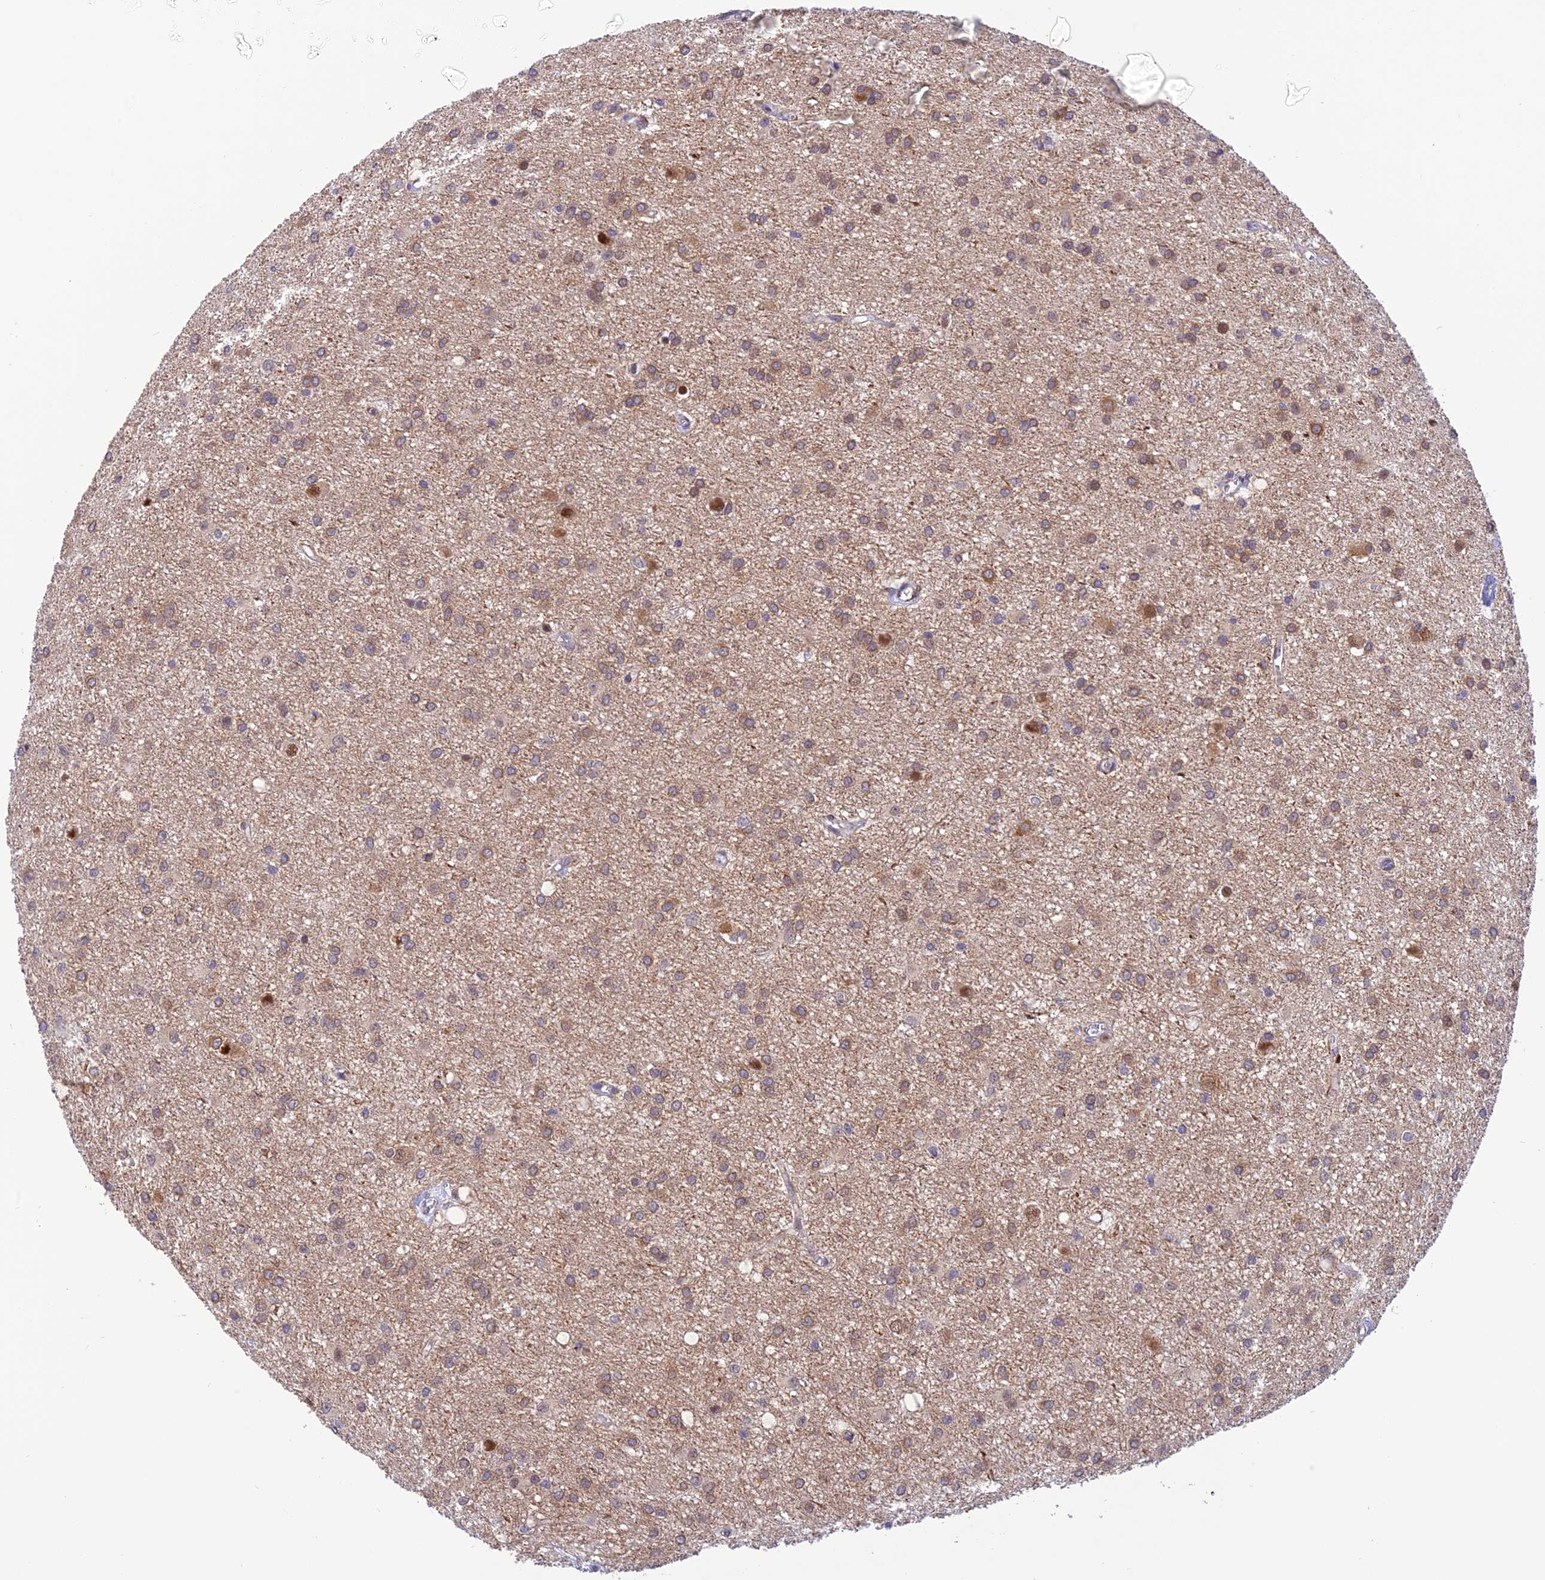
{"staining": {"intensity": "weak", "quantity": "25%-75%", "location": "cytoplasmic/membranous"}, "tissue": "glioma", "cell_type": "Tumor cells", "image_type": "cancer", "snomed": [{"axis": "morphology", "description": "Glioma, malignant, High grade"}, {"axis": "topography", "description": "Brain"}], "caption": "Human glioma stained with a brown dye shows weak cytoplasmic/membranous positive expression in about 25%-75% of tumor cells.", "gene": "WDR55", "patient": {"sex": "female", "age": 50}}